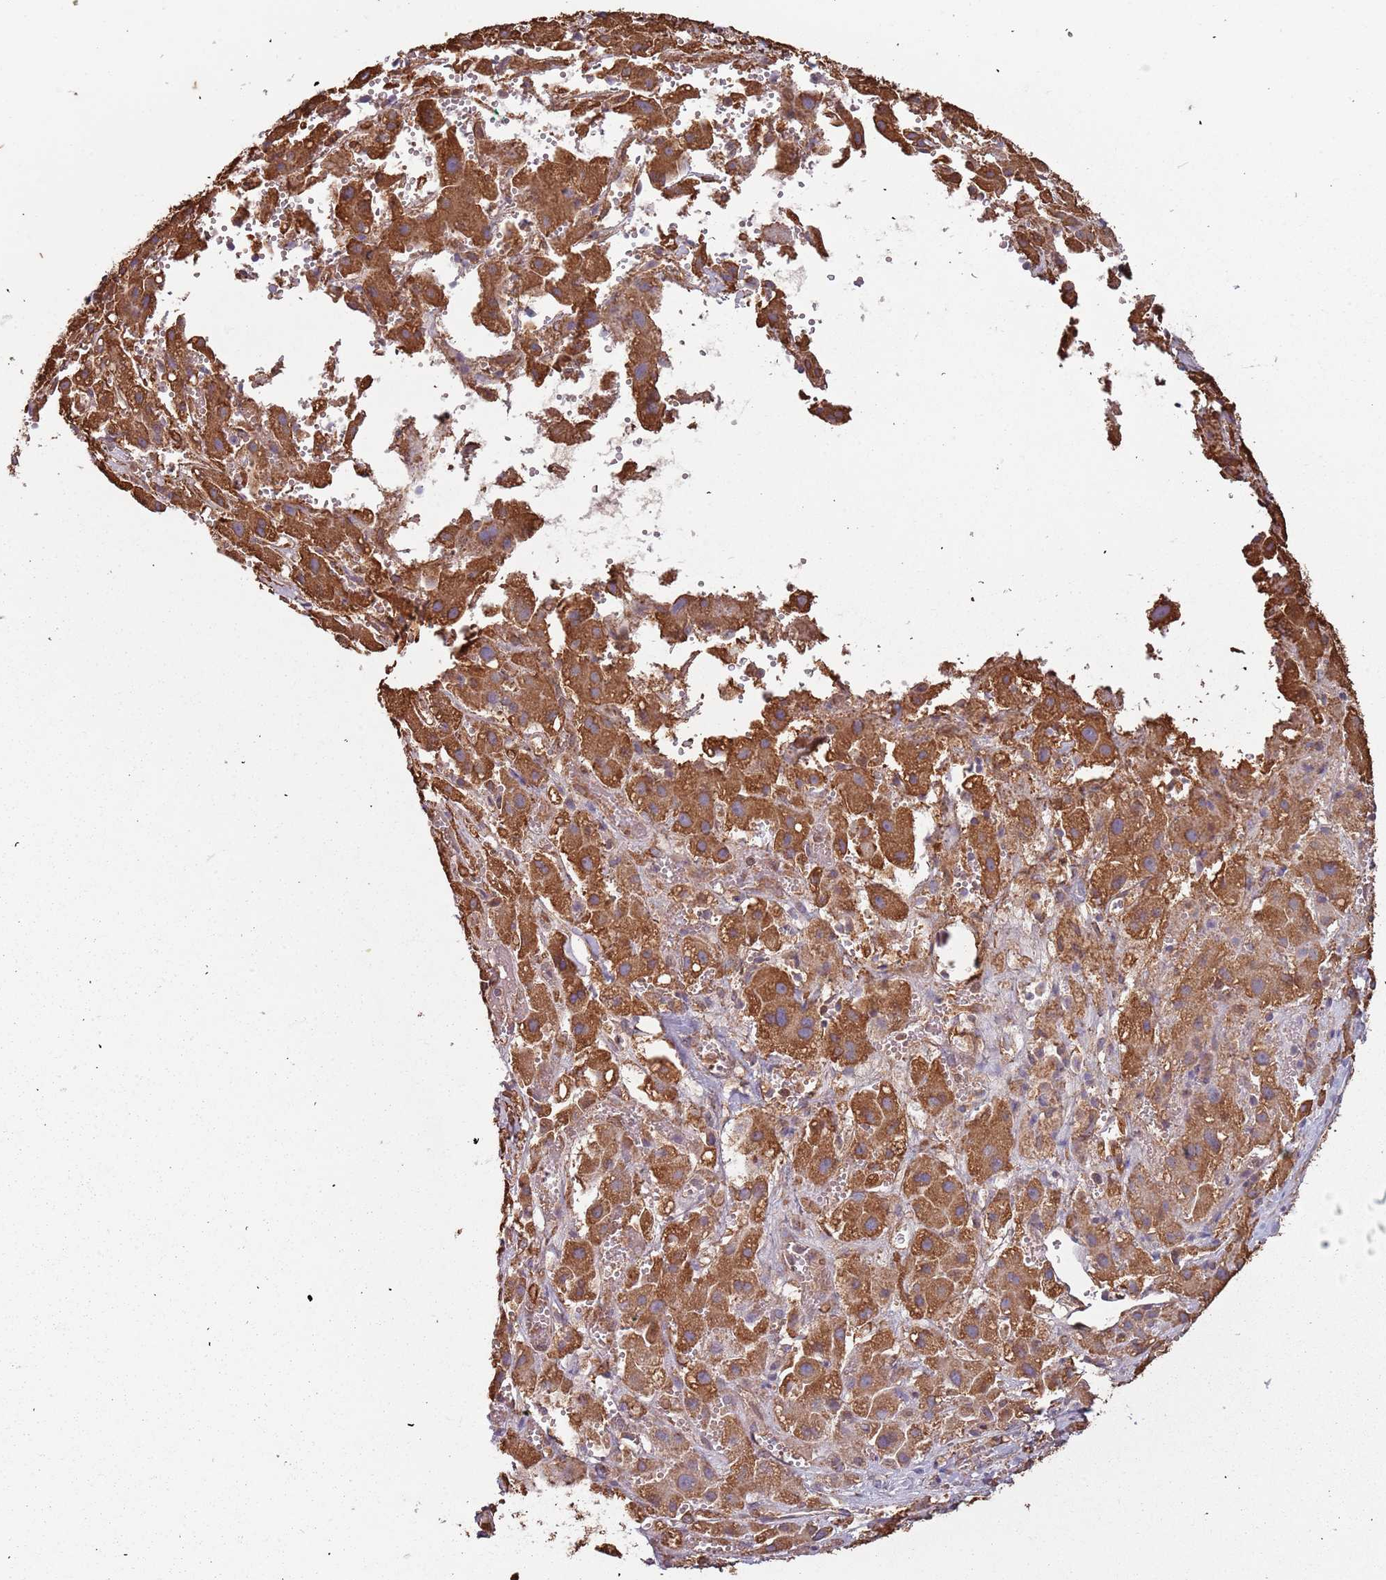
{"staining": {"intensity": "strong", "quantity": ">75%", "location": "cytoplasmic/membranous"}, "tissue": "liver cancer", "cell_type": "Tumor cells", "image_type": "cancer", "snomed": [{"axis": "morphology", "description": "Carcinoma, Hepatocellular, NOS"}, {"axis": "topography", "description": "Liver"}], "caption": "The histopathology image reveals staining of liver cancer, revealing strong cytoplasmic/membranous protein staining (brown color) within tumor cells.", "gene": "ATOSB", "patient": {"sex": "female", "age": 58}}